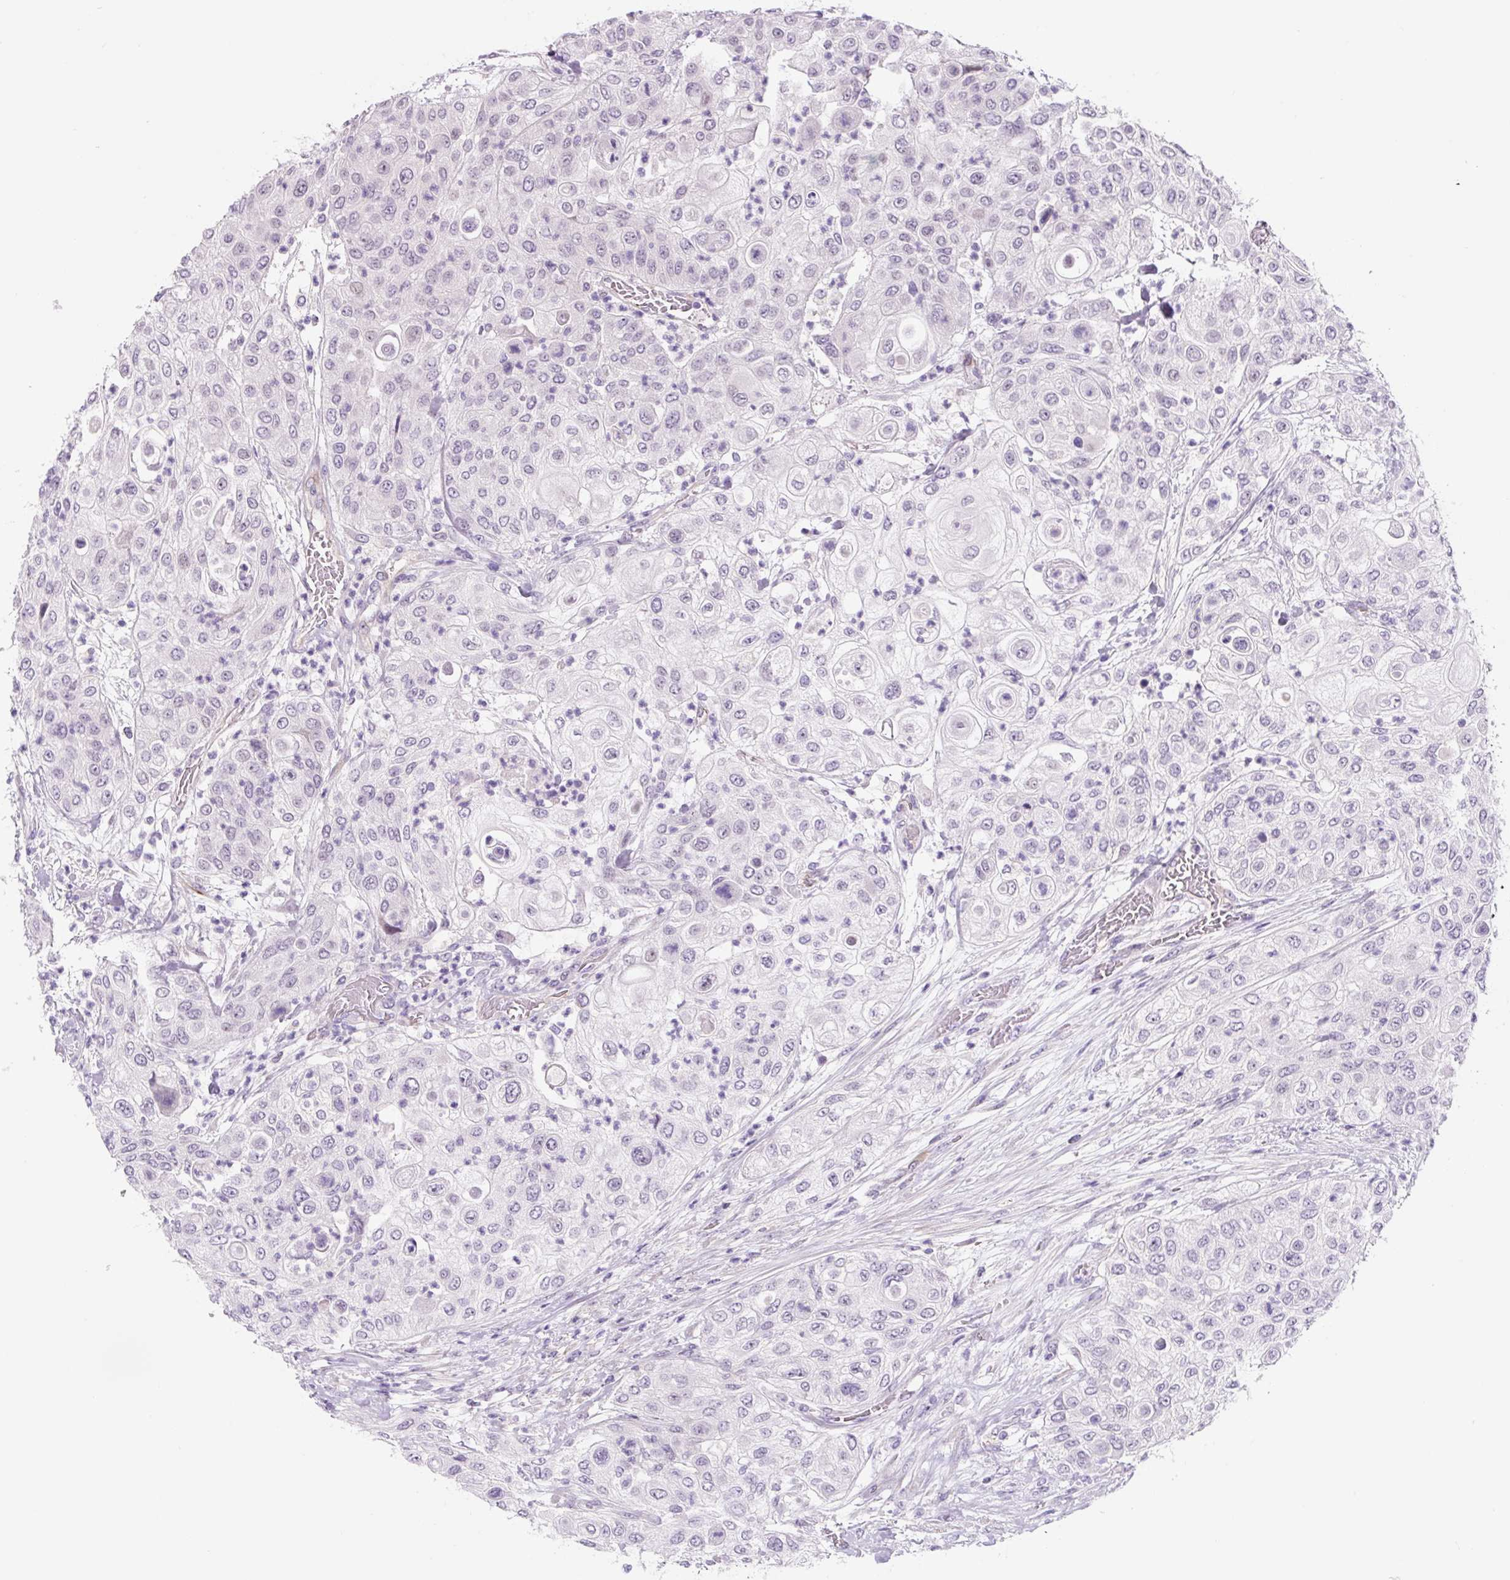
{"staining": {"intensity": "negative", "quantity": "none", "location": "none"}, "tissue": "urothelial cancer", "cell_type": "Tumor cells", "image_type": "cancer", "snomed": [{"axis": "morphology", "description": "Urothelial carcinoma, High grade"}, {"axis": "topography", "description": "Urinary bladder"}], "caption": "Histopathology image shows no significant protein staining in tumor cells of high-grade urothelial carcinoma.", "gene": "CCL25", "patient": {"sex": "female", "age": 79}}